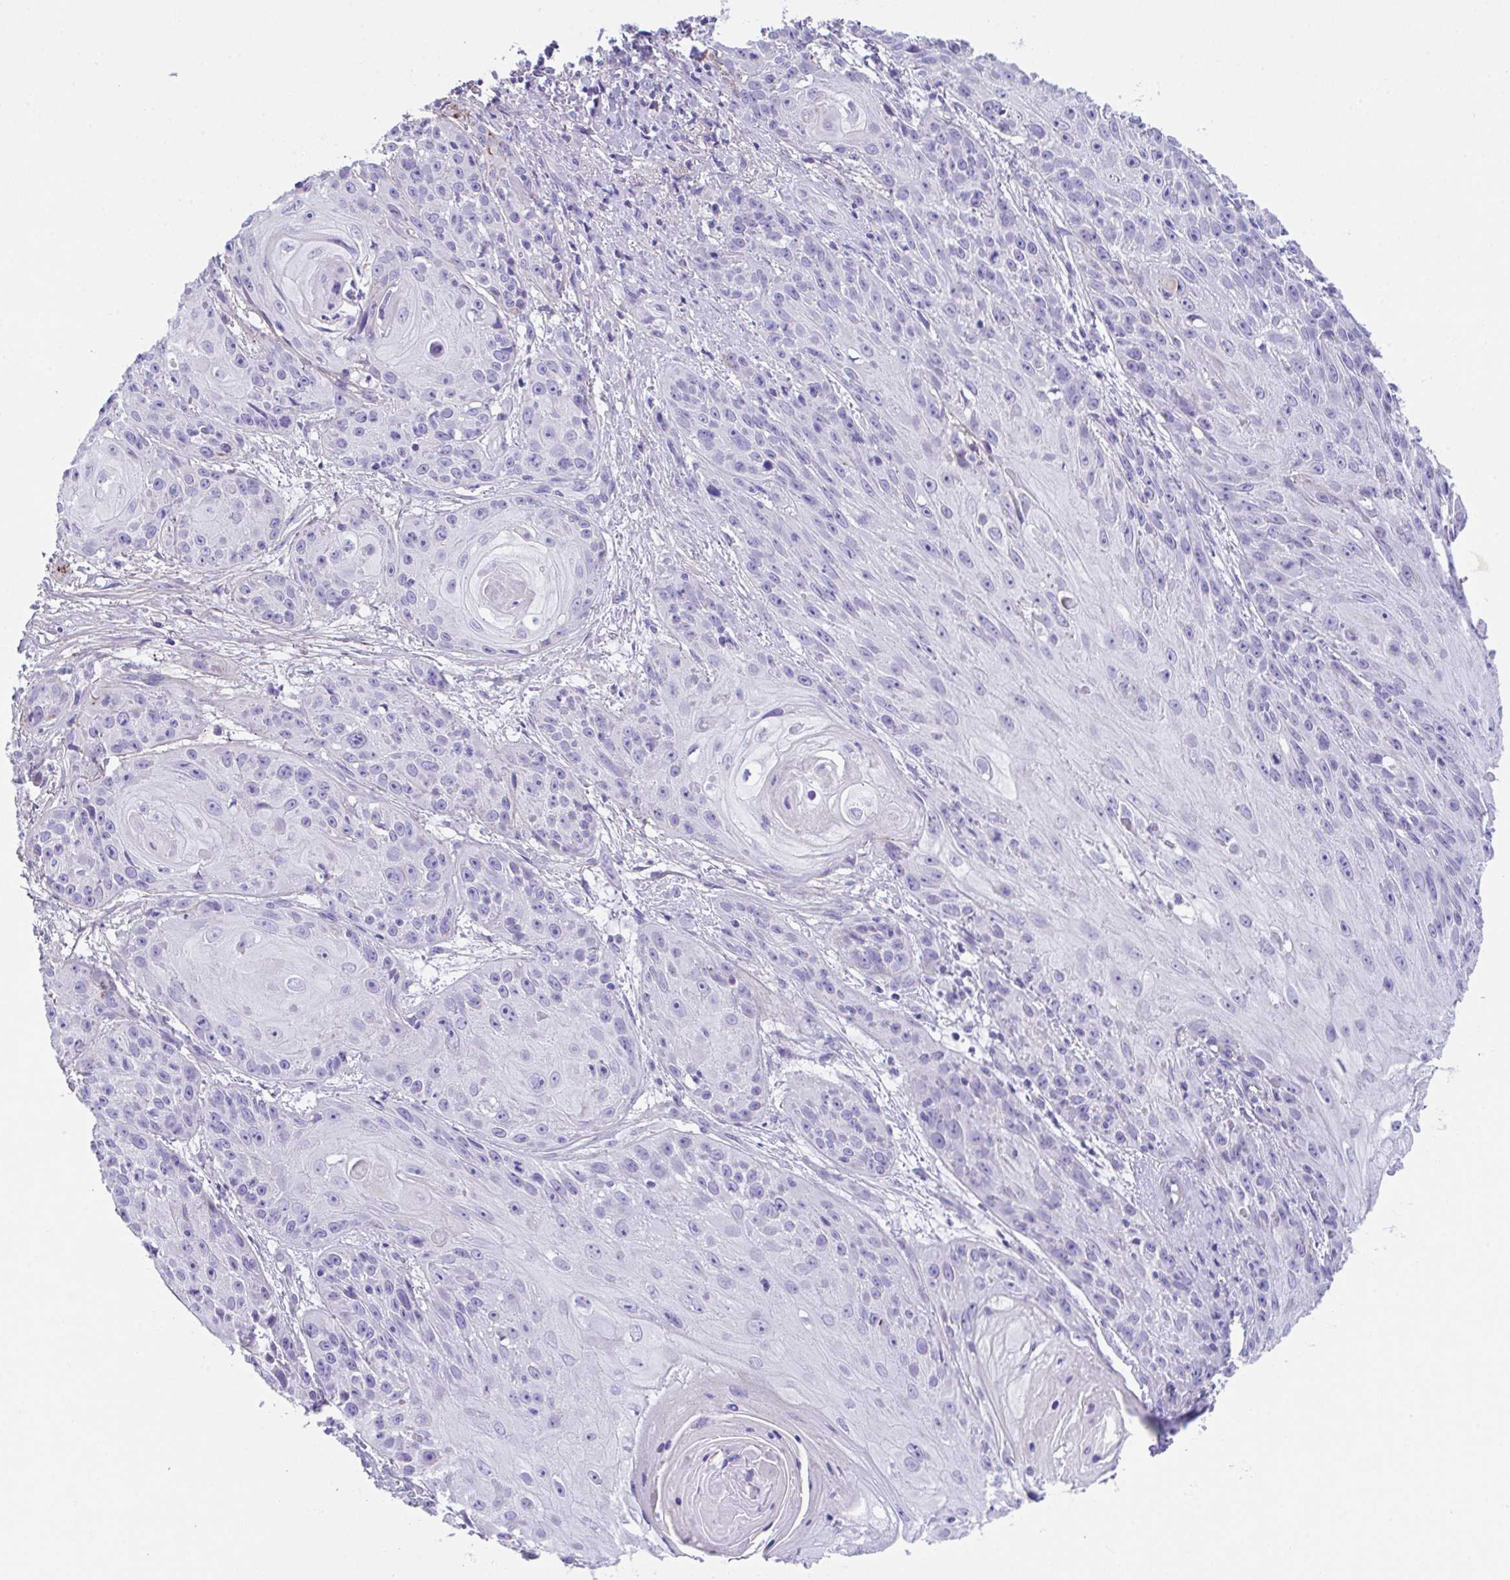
{"staining": {"intensity": "negative", "quantity": "none", "location": "none"}, "tissue": "skin cancer", "cell_type": "Tumor cells", "image_type": "cancer", "snomed": [{"axis": "morphology", "description": "Squamous cell carcinoma, NOS"}, {"axis": "topography", "description": "Skin"}, {"axis": "topography", "description": "Vulva"}], "caption": "Protein analysis of skin cancer shows no significant positivity in tumor cells.", "gene": "SLC16A6", "patient": {"sex": "female", "age": 76}}